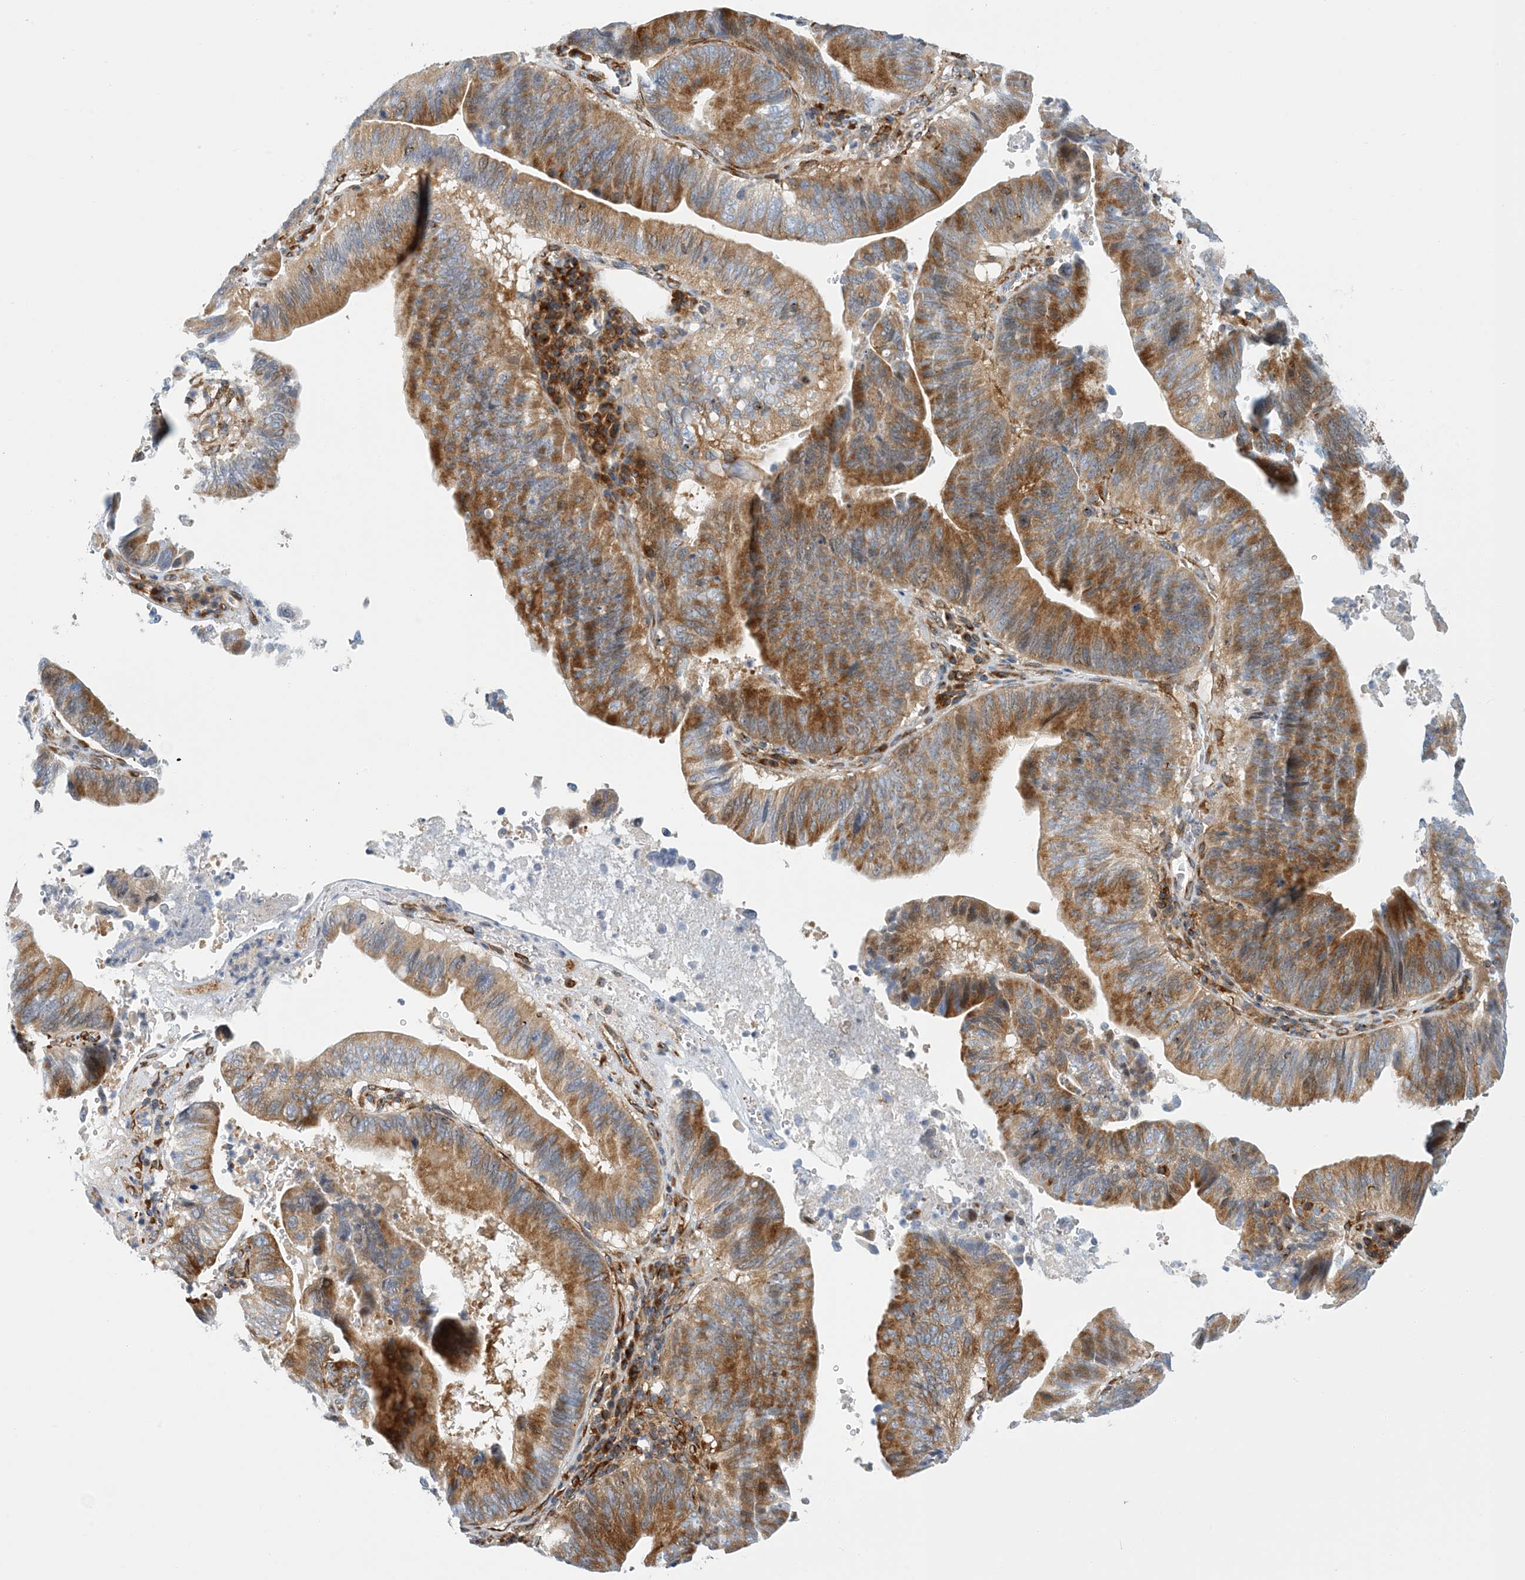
{"staining": {"intensity": "moderate", "quantity": ">75%", "location": "cytoplasmic/membranous"}, "tissue": "pancreatic cancer", "cell_type": "Tumor cells", "image_type": "cancer", "snomed": [{"axis": "morphology", "description": "Adenocarcinoma, NOS"}, {"axis": "topography", "description": "Pancreas"}], "caption": "Human pancreatic cancer (adenocarcinoma) stained with a brown dye exhibits moderate cytoplasmic/membranous positive expression in about >75% of tumor cells.", "gene": "PCDHA2", "patient": {"sex": "male", "age": 63}}